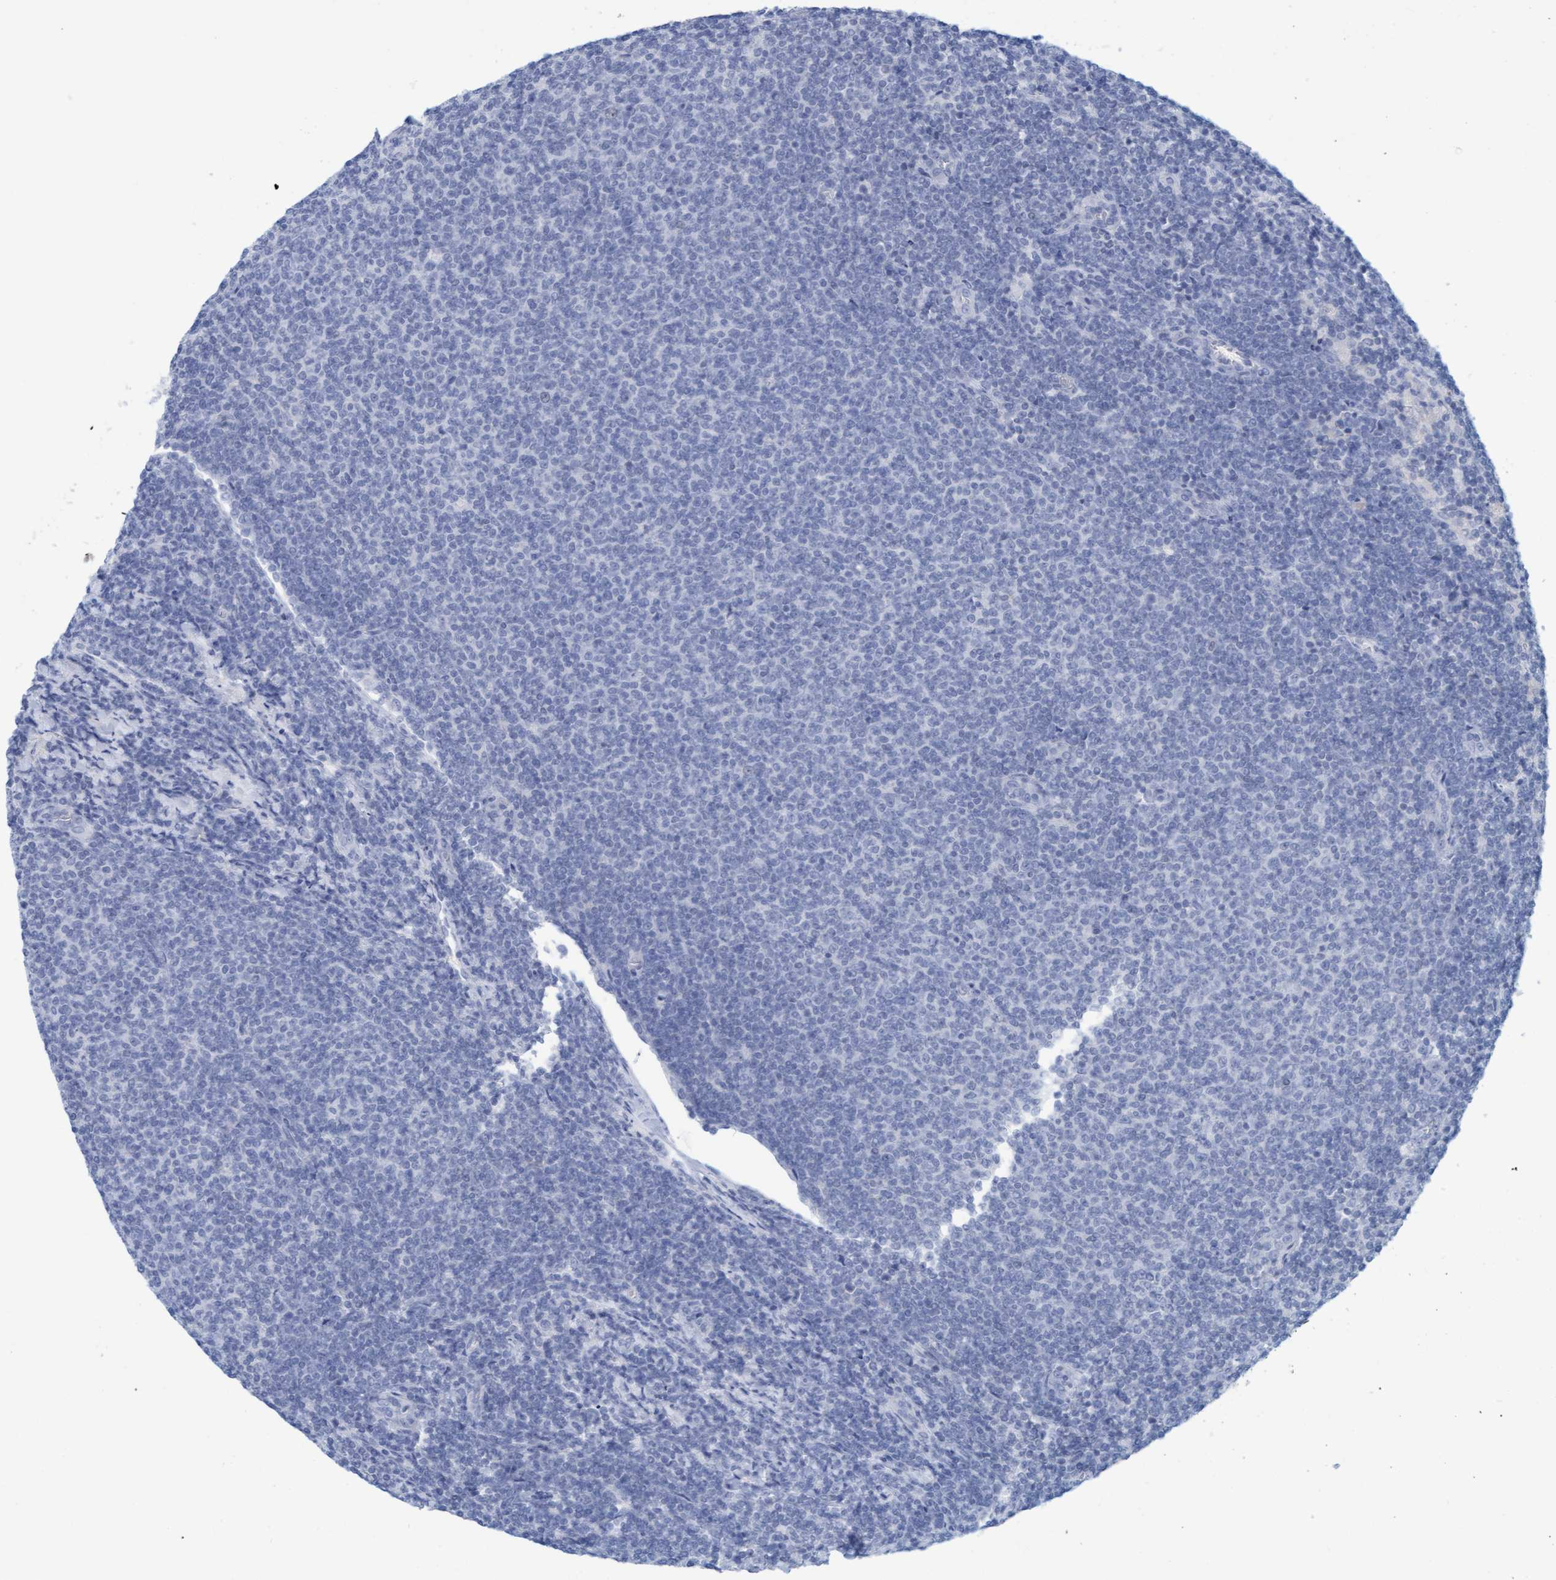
{"staining": {"intensity": "negative", "quantity": "none", "location": "none"}, "tissue": "lymphoma", "cell_type": "Tumor cells", "image_type": "cancer", "snomed": [{"axis": "morphology", "description": "Malignant lymphoma, non-Hodgkin's type, Low grade"}, {"axis": "topography", "description": "Lymph node"}], "caption": "This micrograph is of malignant lymphoma, non-Hodgkin's type (low-grade) stained with immunohistochemistry to label a protein in brown with the nuclei are counter-stained blue. There is no staining in tumor cells.", "gene": "KLHL11", "patient": {"sex": "male", "age": 66}}